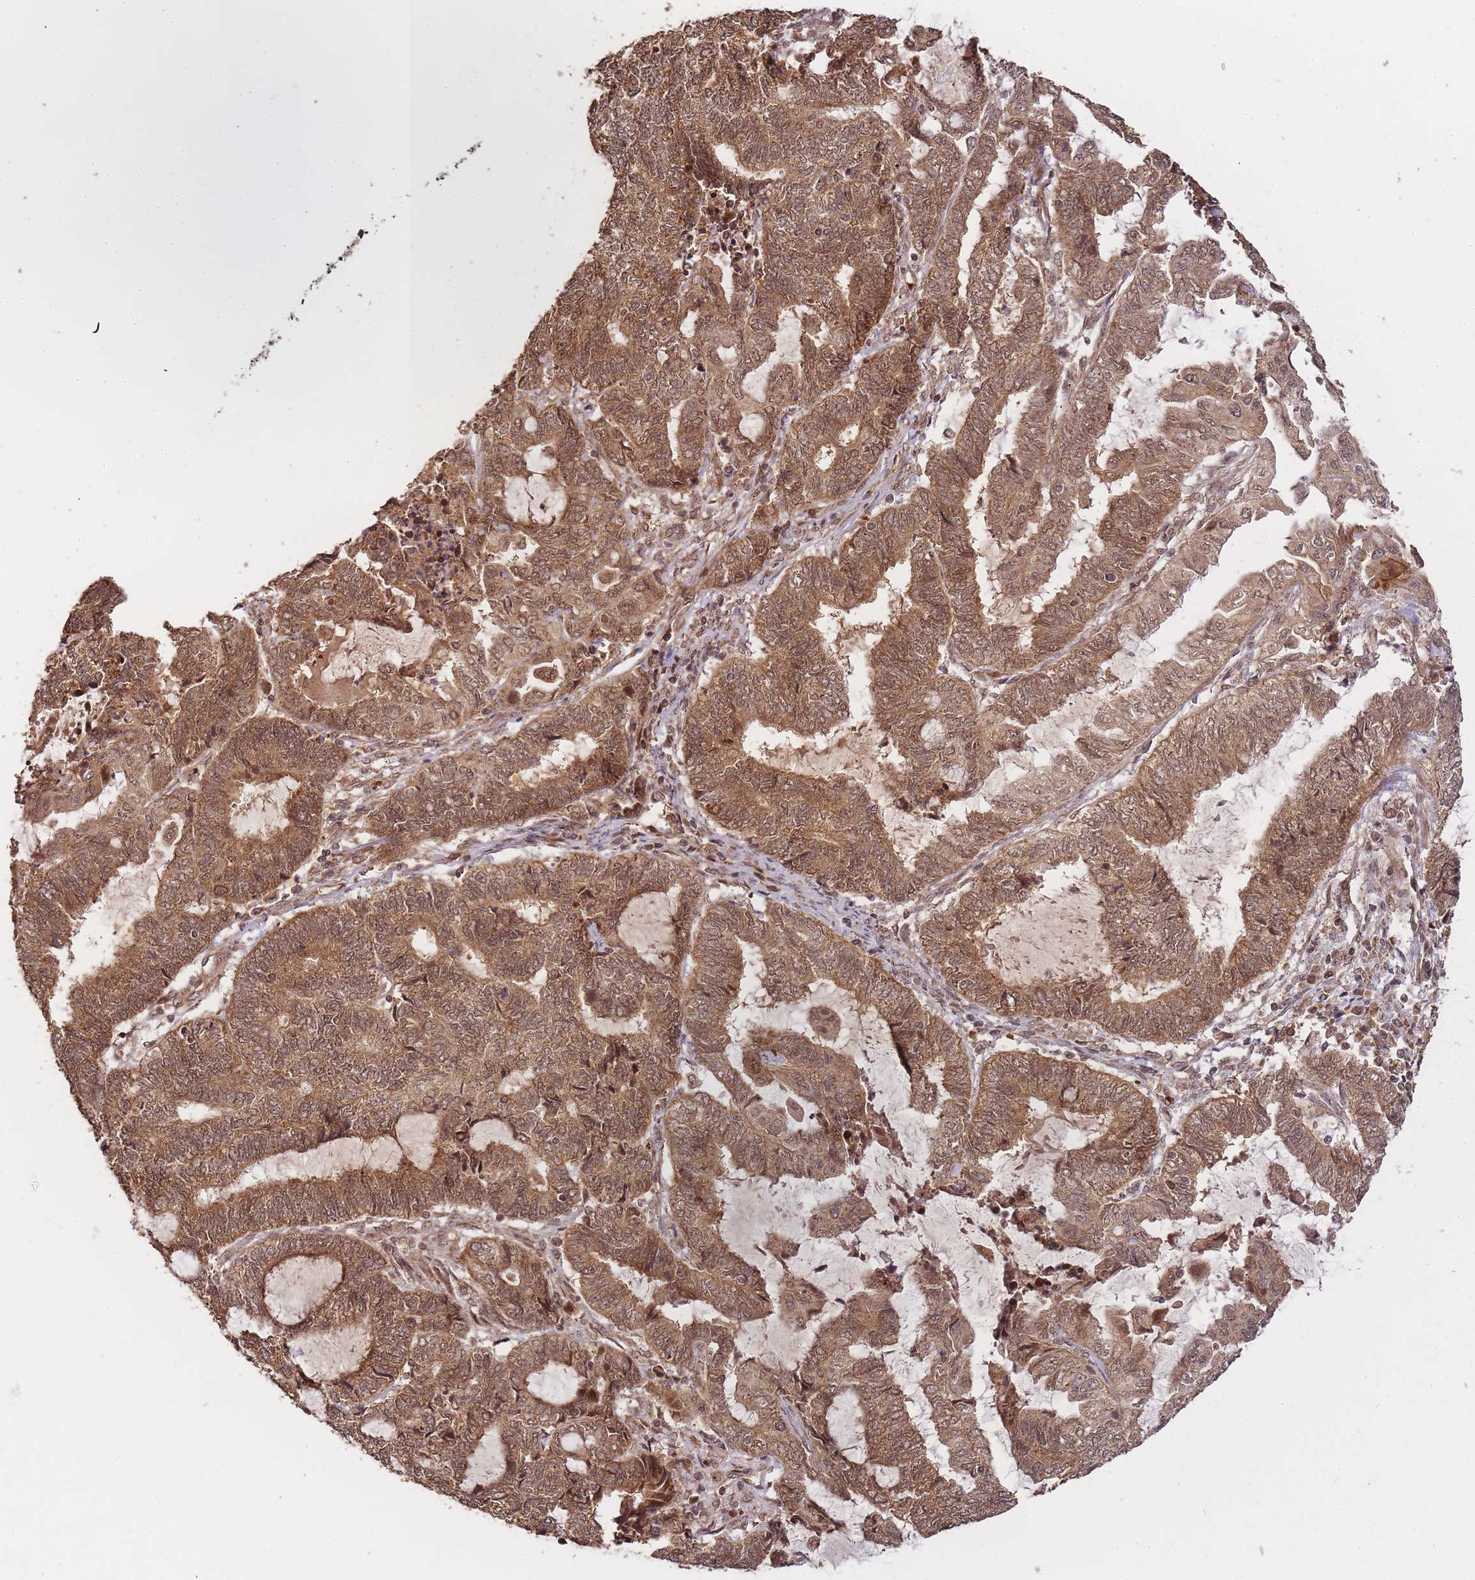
{"staining": {"intensity": "moderate", "quantity": ">75%", "location": "cytoplasmic/membranous,nuclear"}, "tissue": "endometrial cancer", "cell_type": "Tumor cells", "image_type": "cancer", "snomed": [{"axis": "morphology", "description": "Adenocarcinoma, NOS"}, {"axis": "topography", "description": "Uterus"}, {"axis": "topography", "description": "Endometrium"}], "caption": "Immunohistochemistry (IHC) staining of adenocarcinoma (endometrial), which shows medium levels of moderate cytoplasmic/membranous and nuclear staining in approximately >75% of tumor cells indicating moderate cytoplasmic/membranous and nuclear protein staining. The staining was performed using DAB (brown) for protein detection and nuclei were counterstained in hematoxylin (blue).", "gene": "ZNF497", "patient": {"sex": "female", "age": 70}}